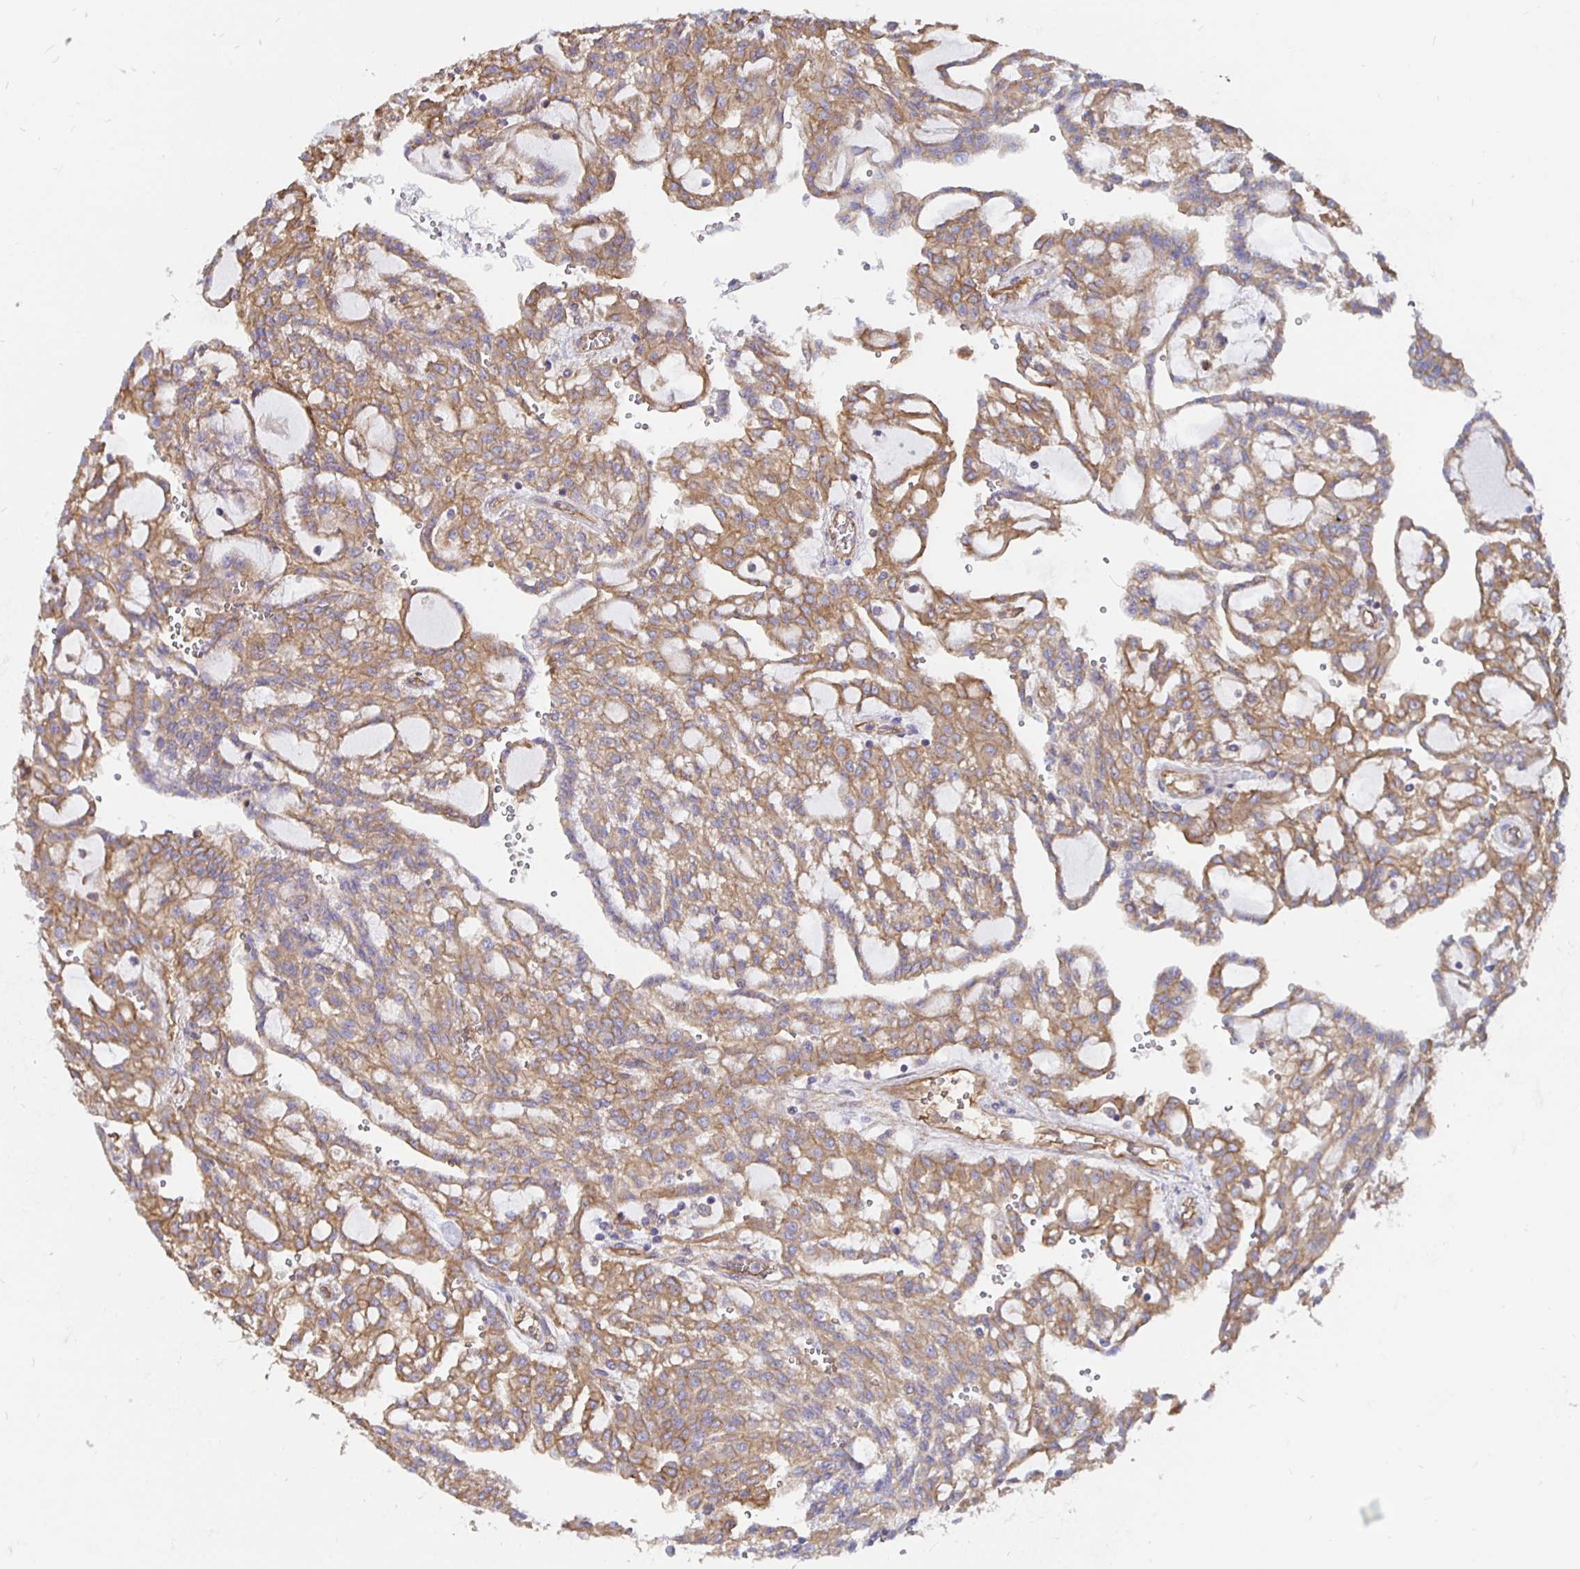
{"staining": {"intensity": "moderate", "quantity": ">75%", "location": "cytoplasmic/membranous"}, "tissue": "renal cancer", "cell_type": "Tumor cells", "image_type": "cancer", "snomed": [{"axis": "morphology", "description": "Adenocarcinoma, NOS"}, {"axis": "topography", "description": "Kidney"}], "caption": "This is an image of immunohistochemistry (IHC) staining of adenocarcinoma (renal), which shows moderate staining in the cytoplasmic/membranous of tumor cells.", "gene": "ARHGEF39", "patient": {"sex": "male", "age": 63}}